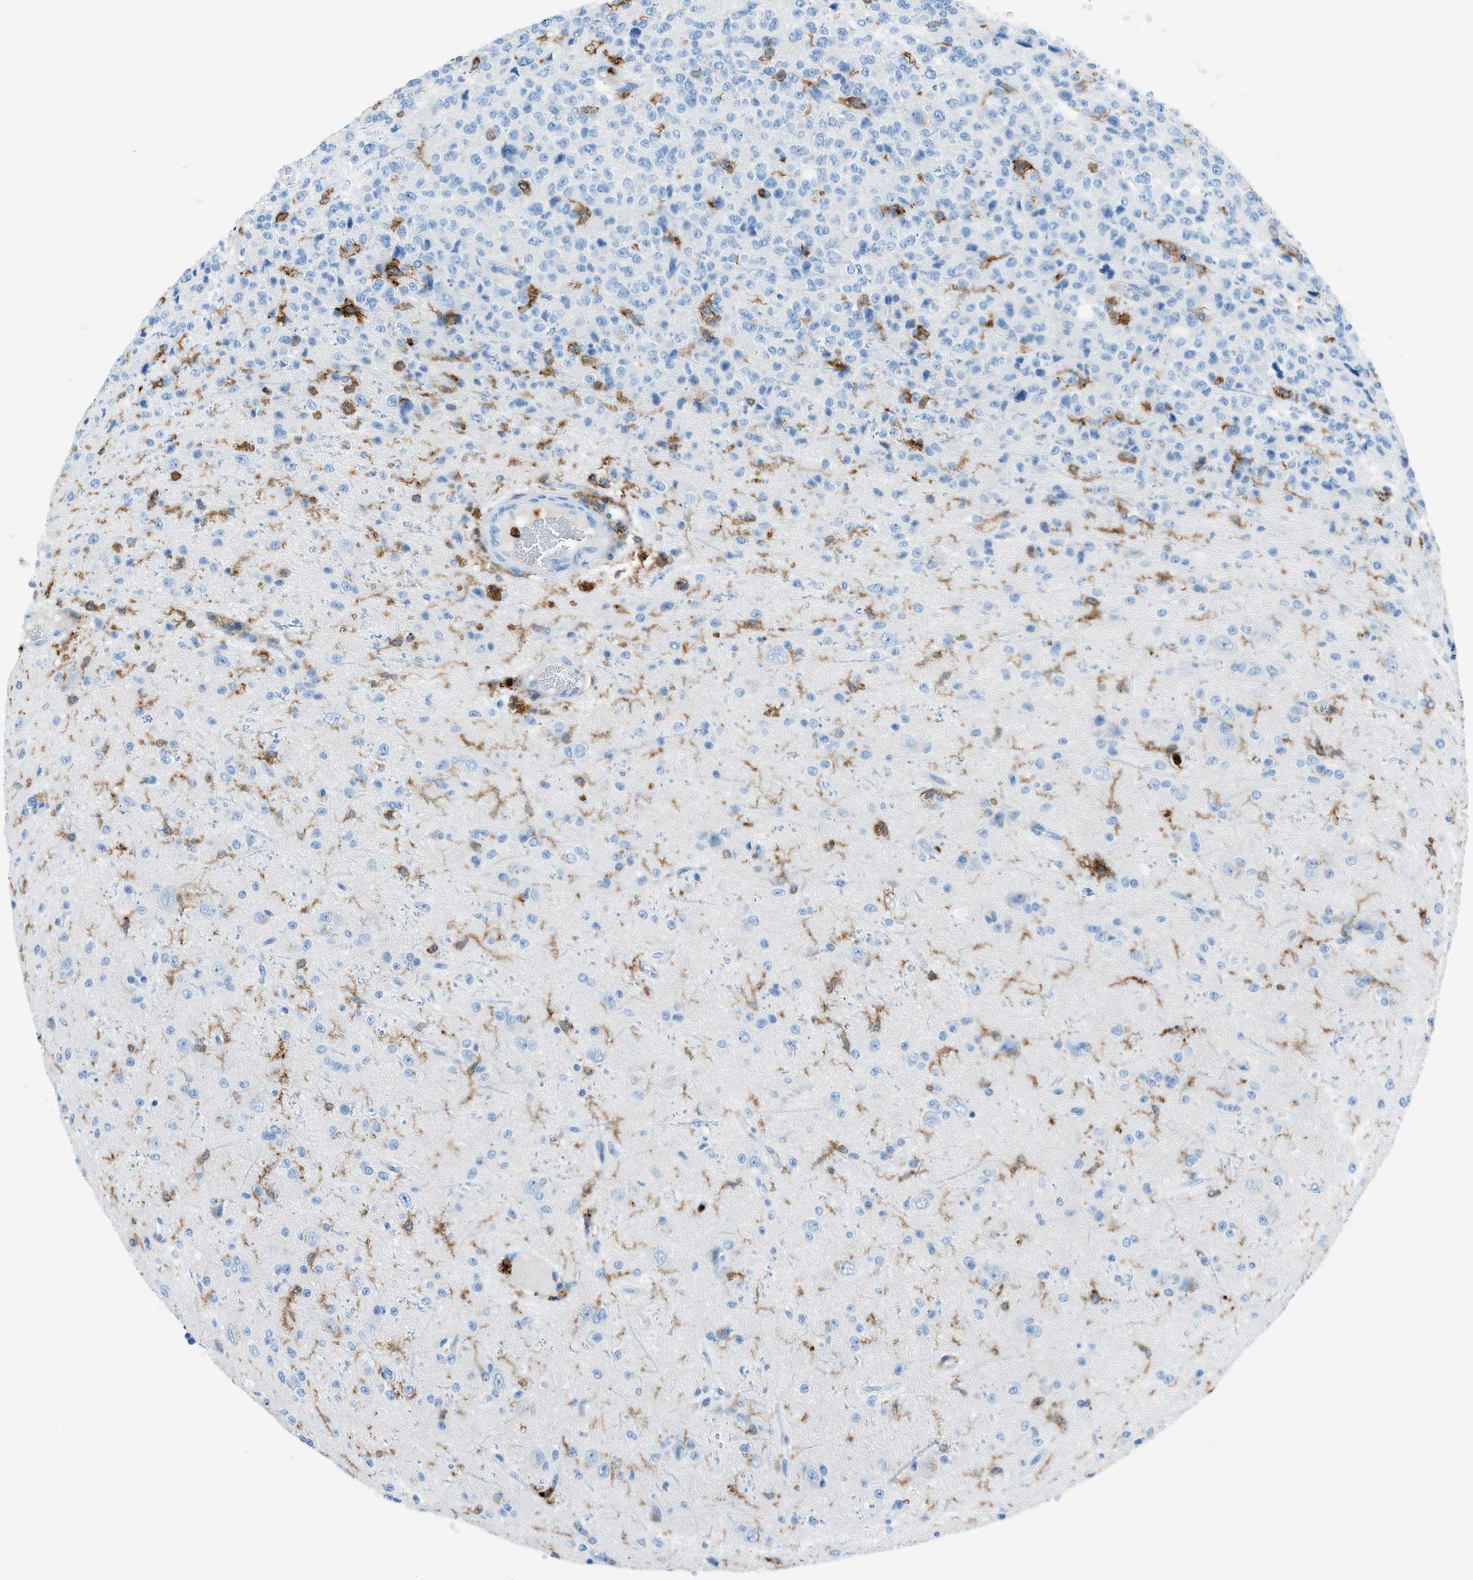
{"staining": {"intensity": "moderate", "quantity": "<25%", "location": "cytoplasmic/membranous"}, "tissue": "glioma", "cell_type": "Tumor cells", "image_type": "cancer", "snomed": [{"axis": "morphology", "description": "Glioma, malignant, High grade"}, {"axis": "topography", "description": "pancreas cauda"}], "caption": "This histopathology image shows glioma stained with immunohistochemistry to label a protein in brown. The cytoplasmic/membranous of tumor cells show moderate positivity for the protein. Nuclei are counter-stained blue.", "gene": "ITGB2", "patient": {"sex": "male", "age": 60}}